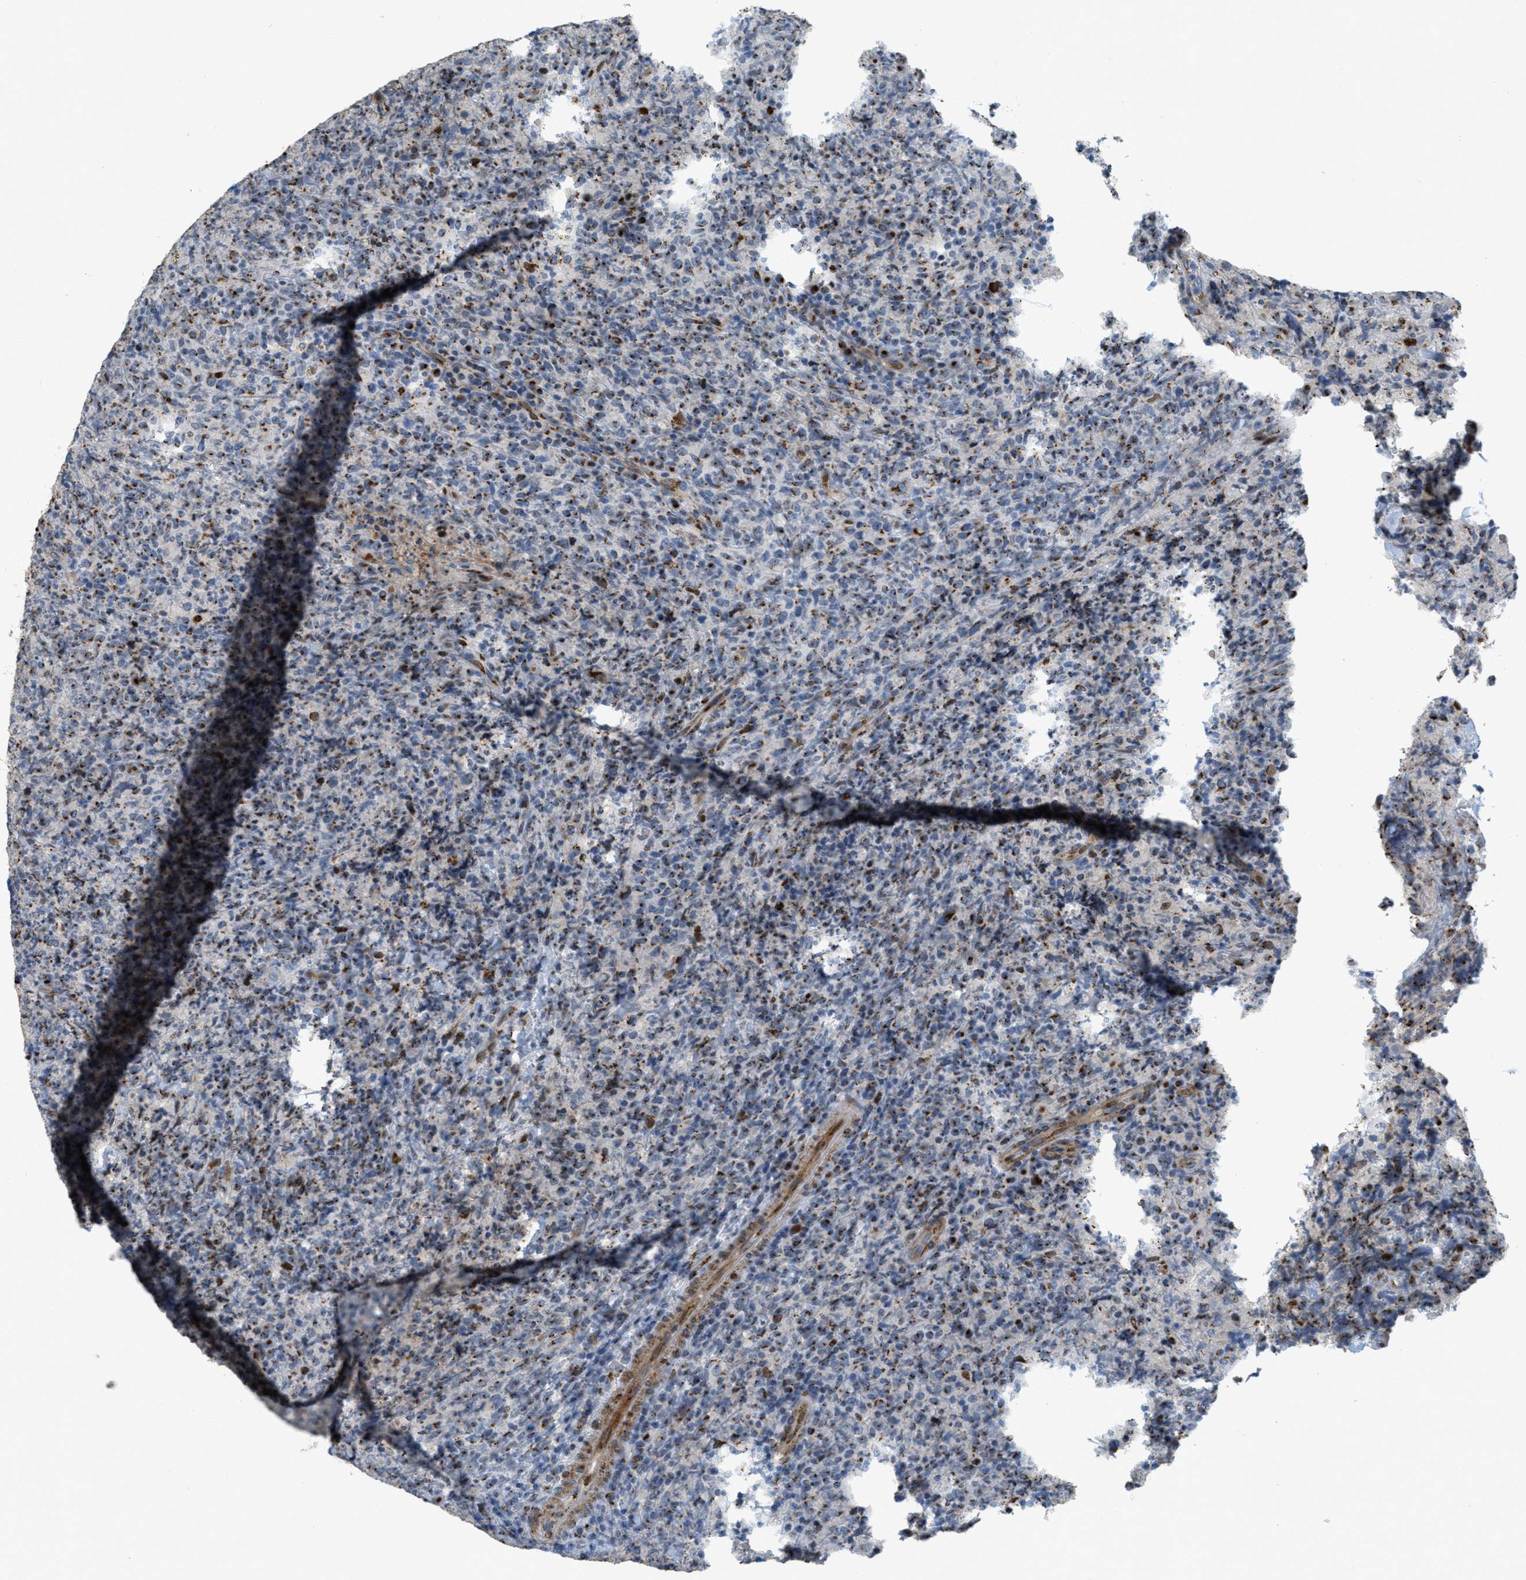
{"staining": {"intensity": "moderate", "quantity": "25%-75%", "location": "cytoplasmic/membranous"}, "tissue": "lymphoma", "cell_type": "Tumor cells", "image_type": "cancer", "snomed": [{"axis": "morphology", "description": "Malignant lymphoma, non-Hodgkin's type, High grade"}, {"axis": "topography", "description": "Tonsil"}], "caption": "Lymphoma tissue displays moderate cytoplasmic/membranous staining in about 25%-75% of tumor cells, visualized by immunohistochemistry.", "gene": "ZFPL1", "patient": {"sex": "female", "age": 36}}